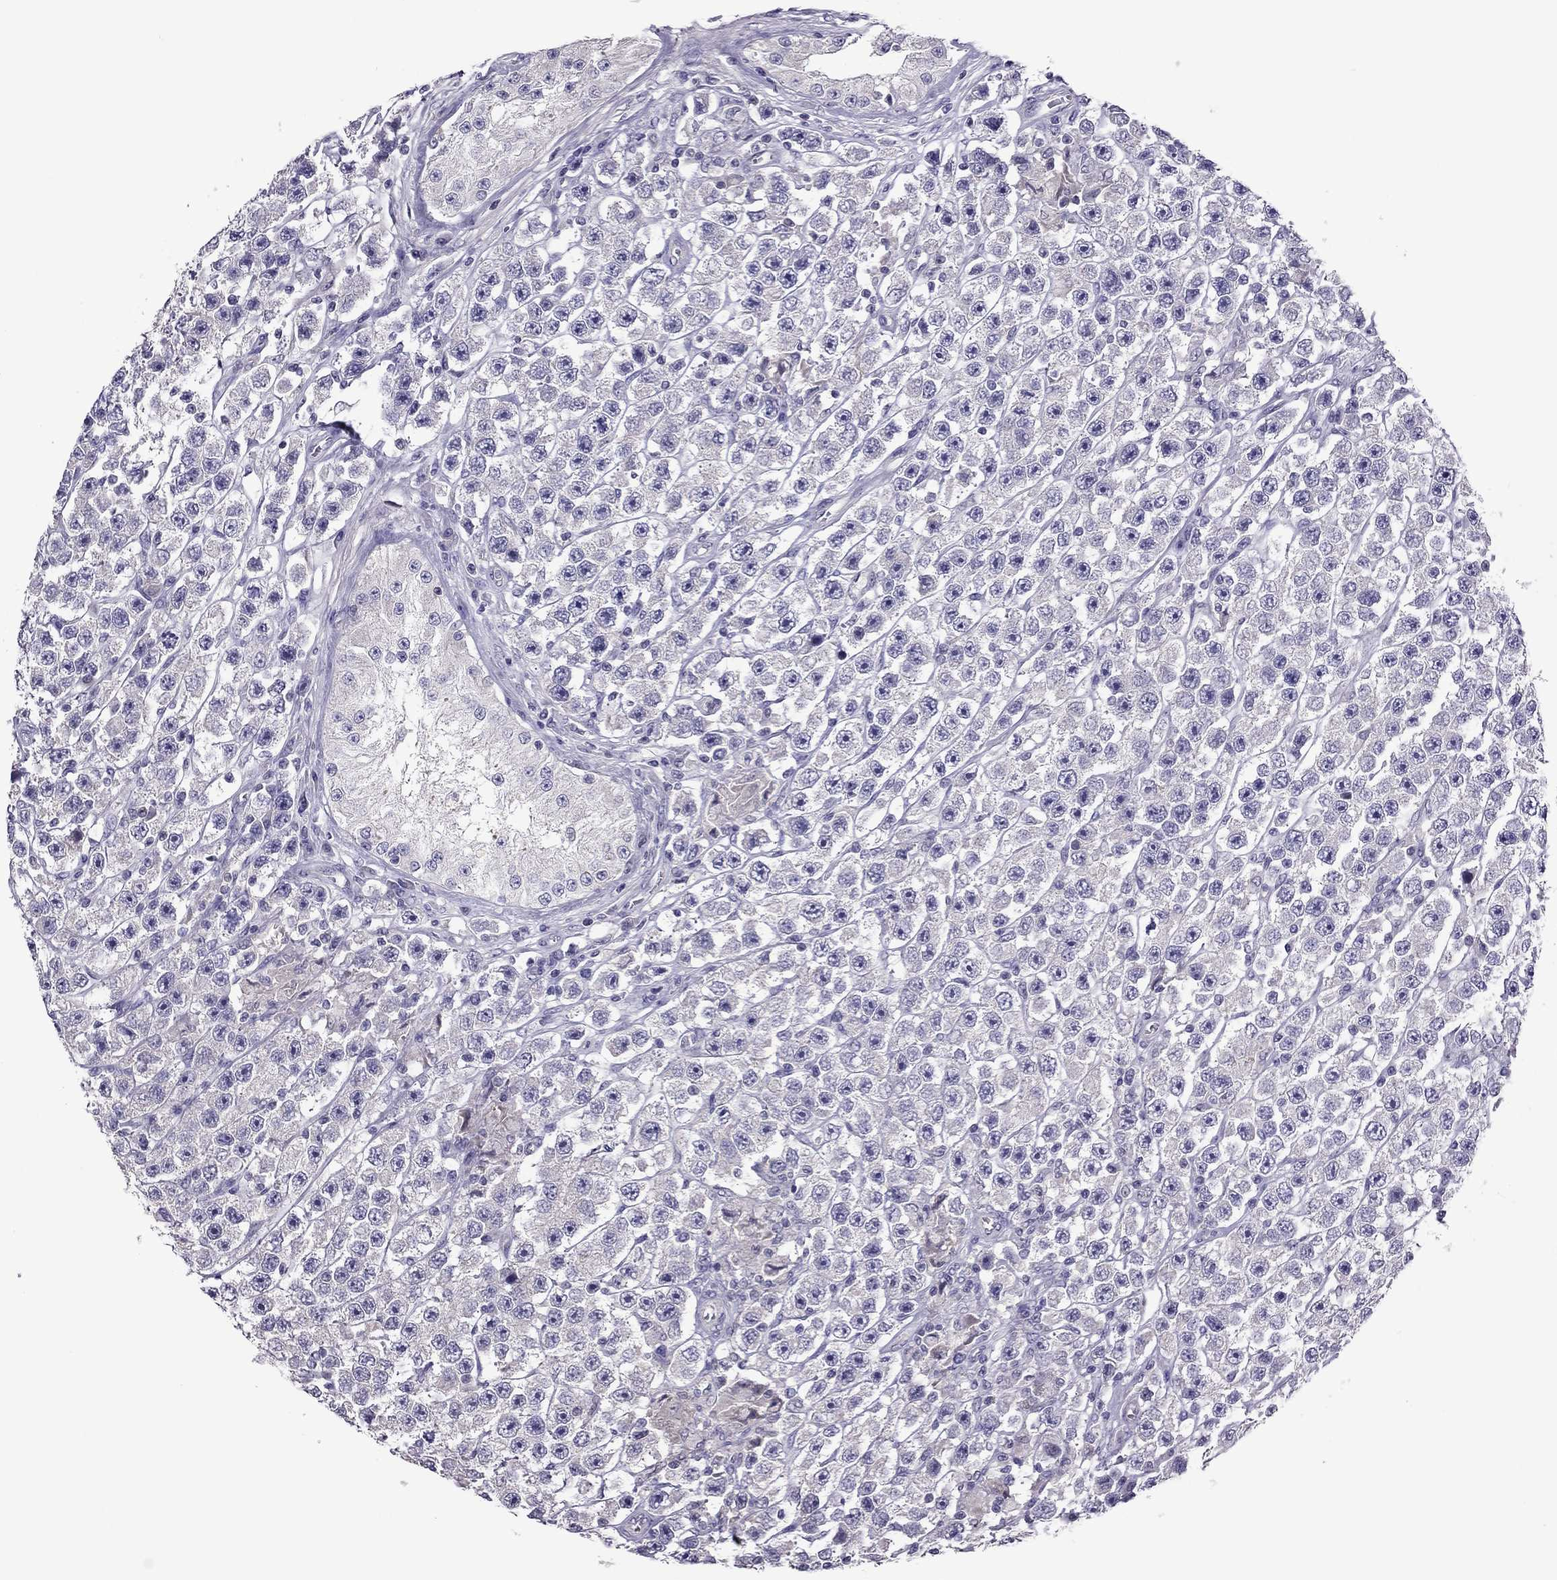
{"staining": {"intensity": "negative", "quantity": "none", "location": "none"}, "tissue": "testis cancer", "cell_type": "Tumor cells", "image_type": "cancer", "snomed": [{"axis": "morphology", "description": "Seminoma, NOS"}, {"axis": "topography", "description": "Testis"}], "caption": "Immunohistochemistry (IHC) of testis cancer (seminoma) demonstrates no expression in tumor cells.", "gene": "SLC16A8", "patient": {"sex": "male", "age": 45}}